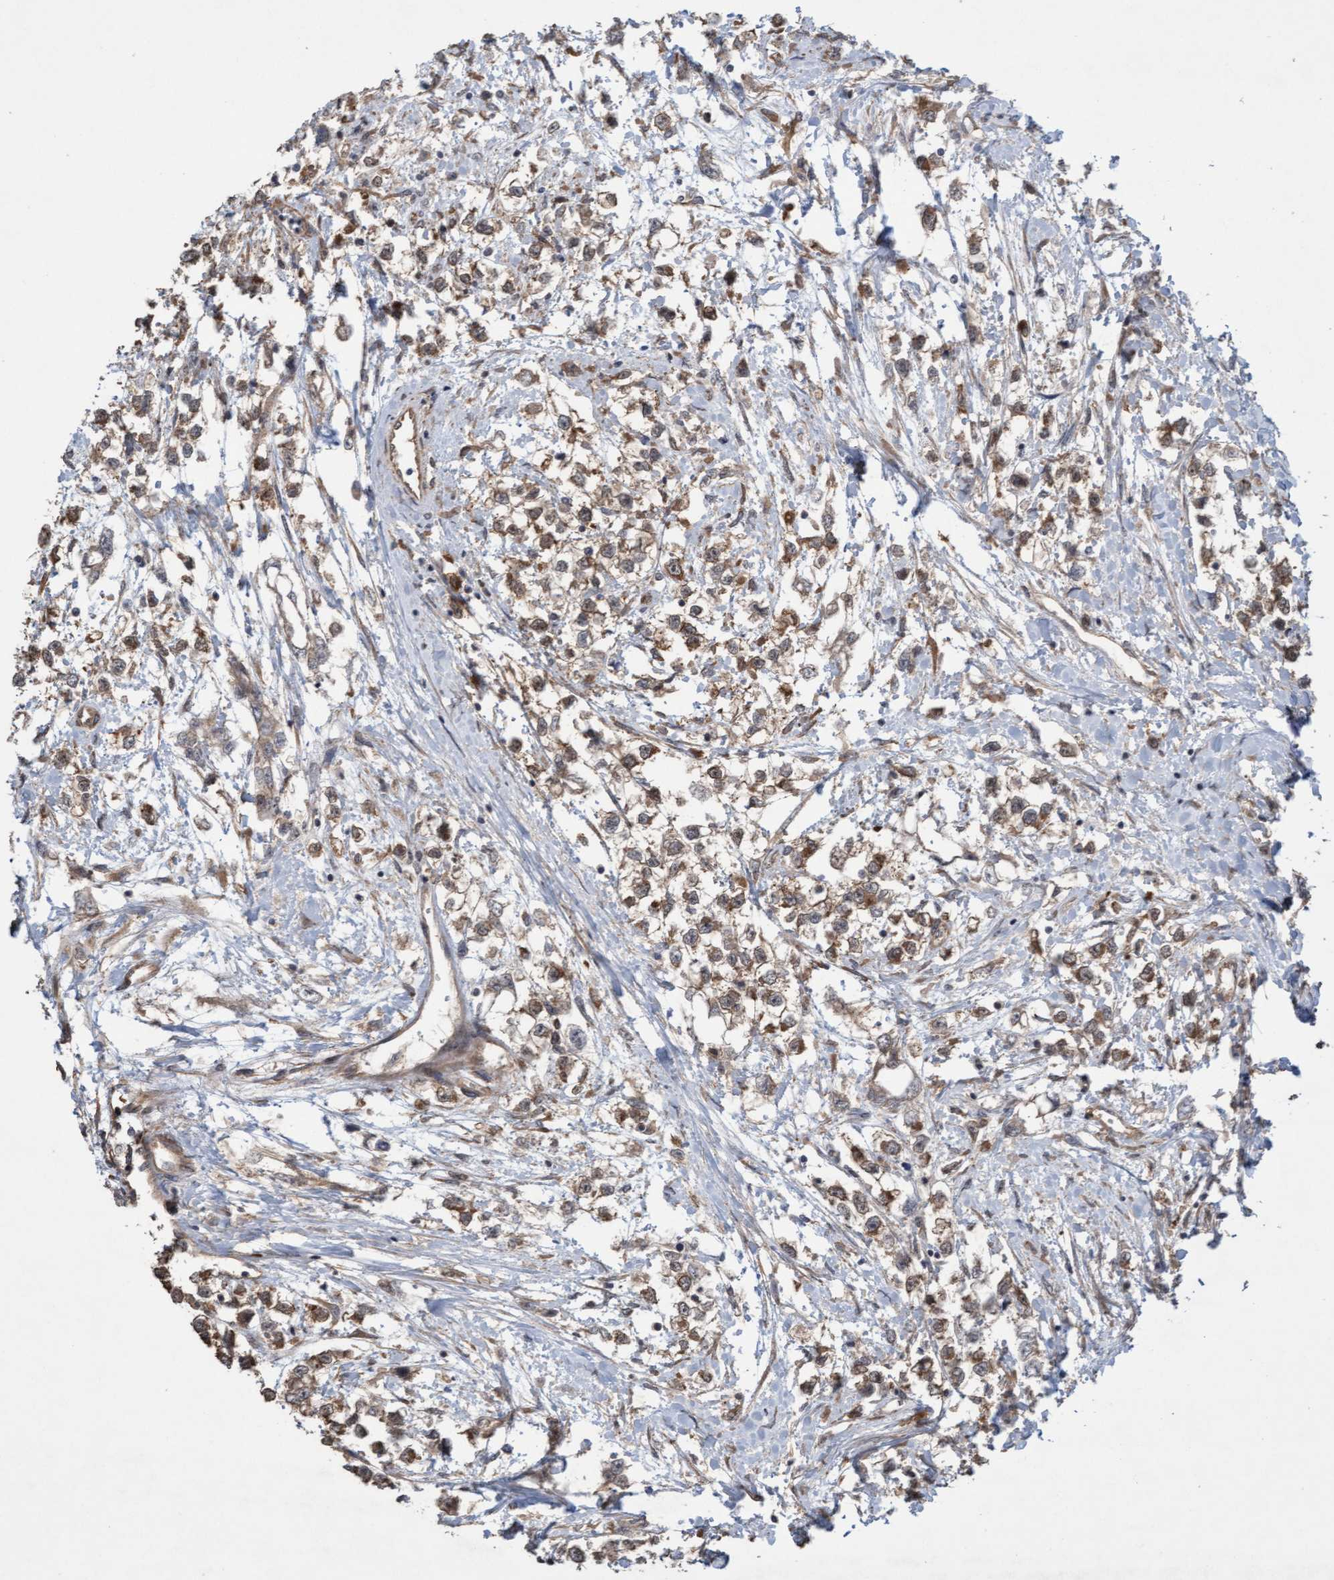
{"staining": {"intensity": "moderate", "quantity": "25%-75%", "location": "cytoplasmic/membranous"}, "tissue": "testis cancer", "cell_type": "Tumor cells", "image_type": "cancer", "snomed": [{"axis": "morphology", "description": "Seminoma, NOS"}, {"axis": "morphology", "description": "Carcinoma, Embryonal, NOS"}, {"axis": "topography", "description": "Testis"}], "caption": "Testis cancer stained with DAB (3,3'-diaminobenzidine) IHC reveals medium levels of moderate cytoplasmic/membranous expression in about 25%-75% of tumor cells.", "gene": "CDC42EP4", "patient": {"sex": "male", "age": 51}}